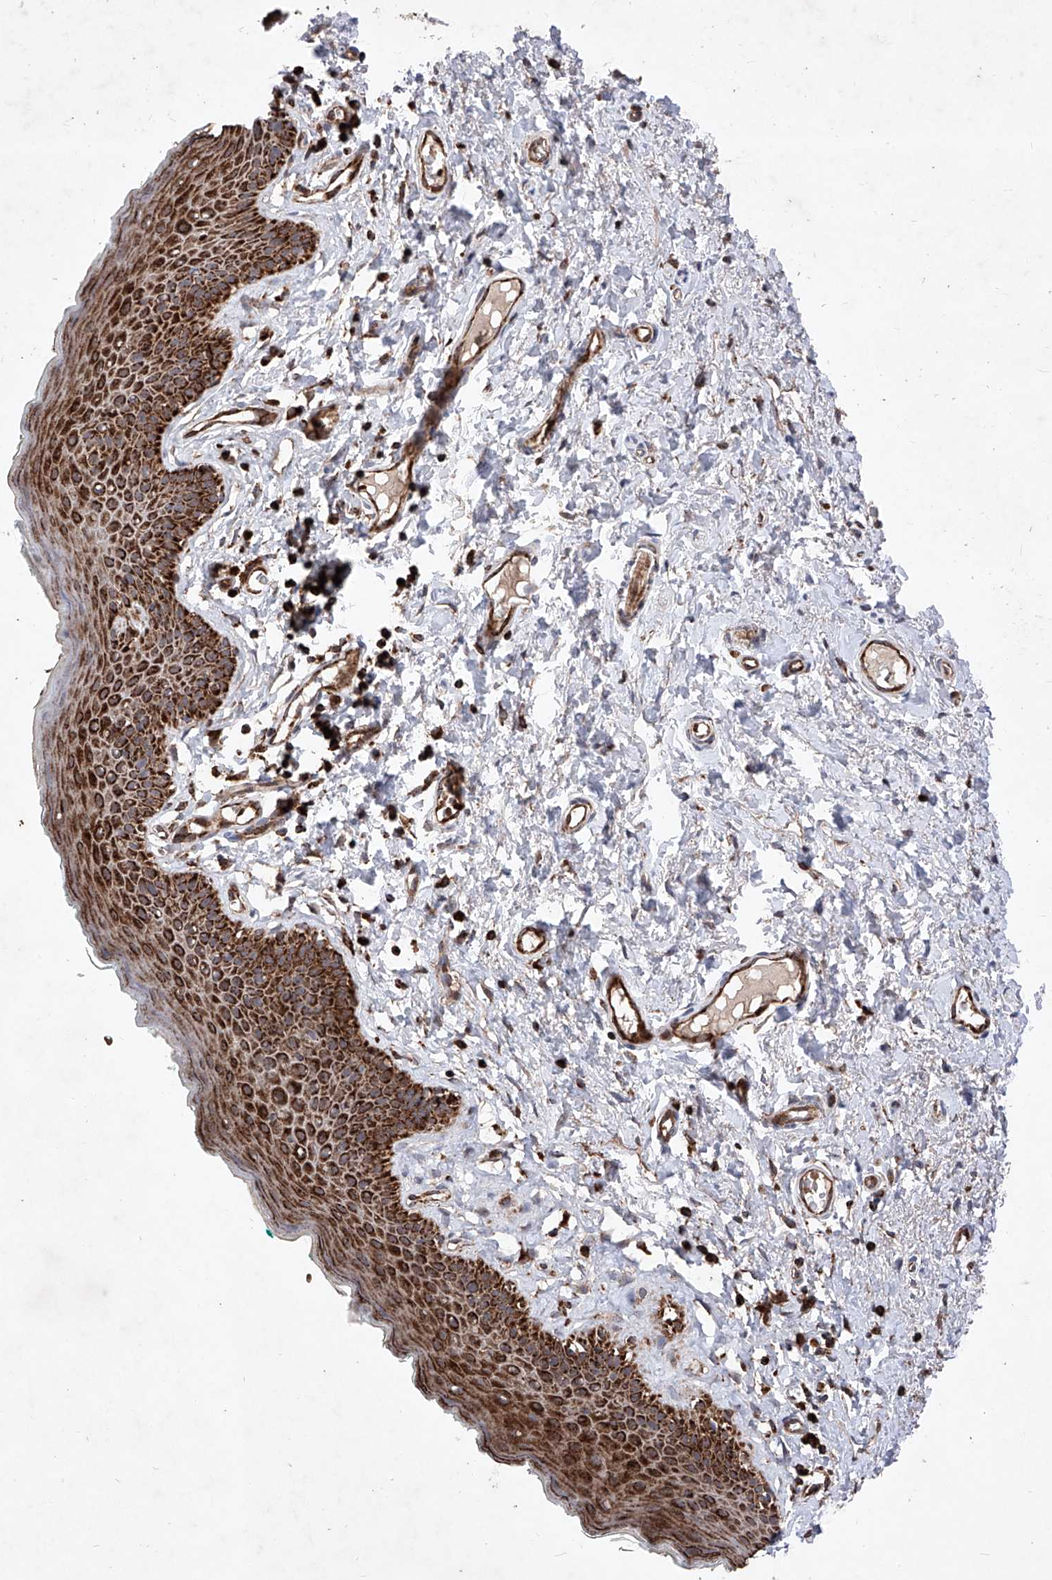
{"staining": {"intensity": "strong", "quantity": "25%-75%", "location": "cytoplasmic/membranous"}, "tissue": "skin", "cell_type": "Epidermal cells", "image_type": "normal", "snomed": [{"axis": "morphology", "description": "Normal tissue, NOS"}, {"axis": "topography", "description": "Vulva"}], "caption": "IHC image of unremarkable skin stained for a protein (brown), which shows high levels of strong cytoplasmic/membranous staining in about 25%-75% of epidermal cells.", "gene": "SEMA6A", "patient": {"sex": "female", "age": 66}}